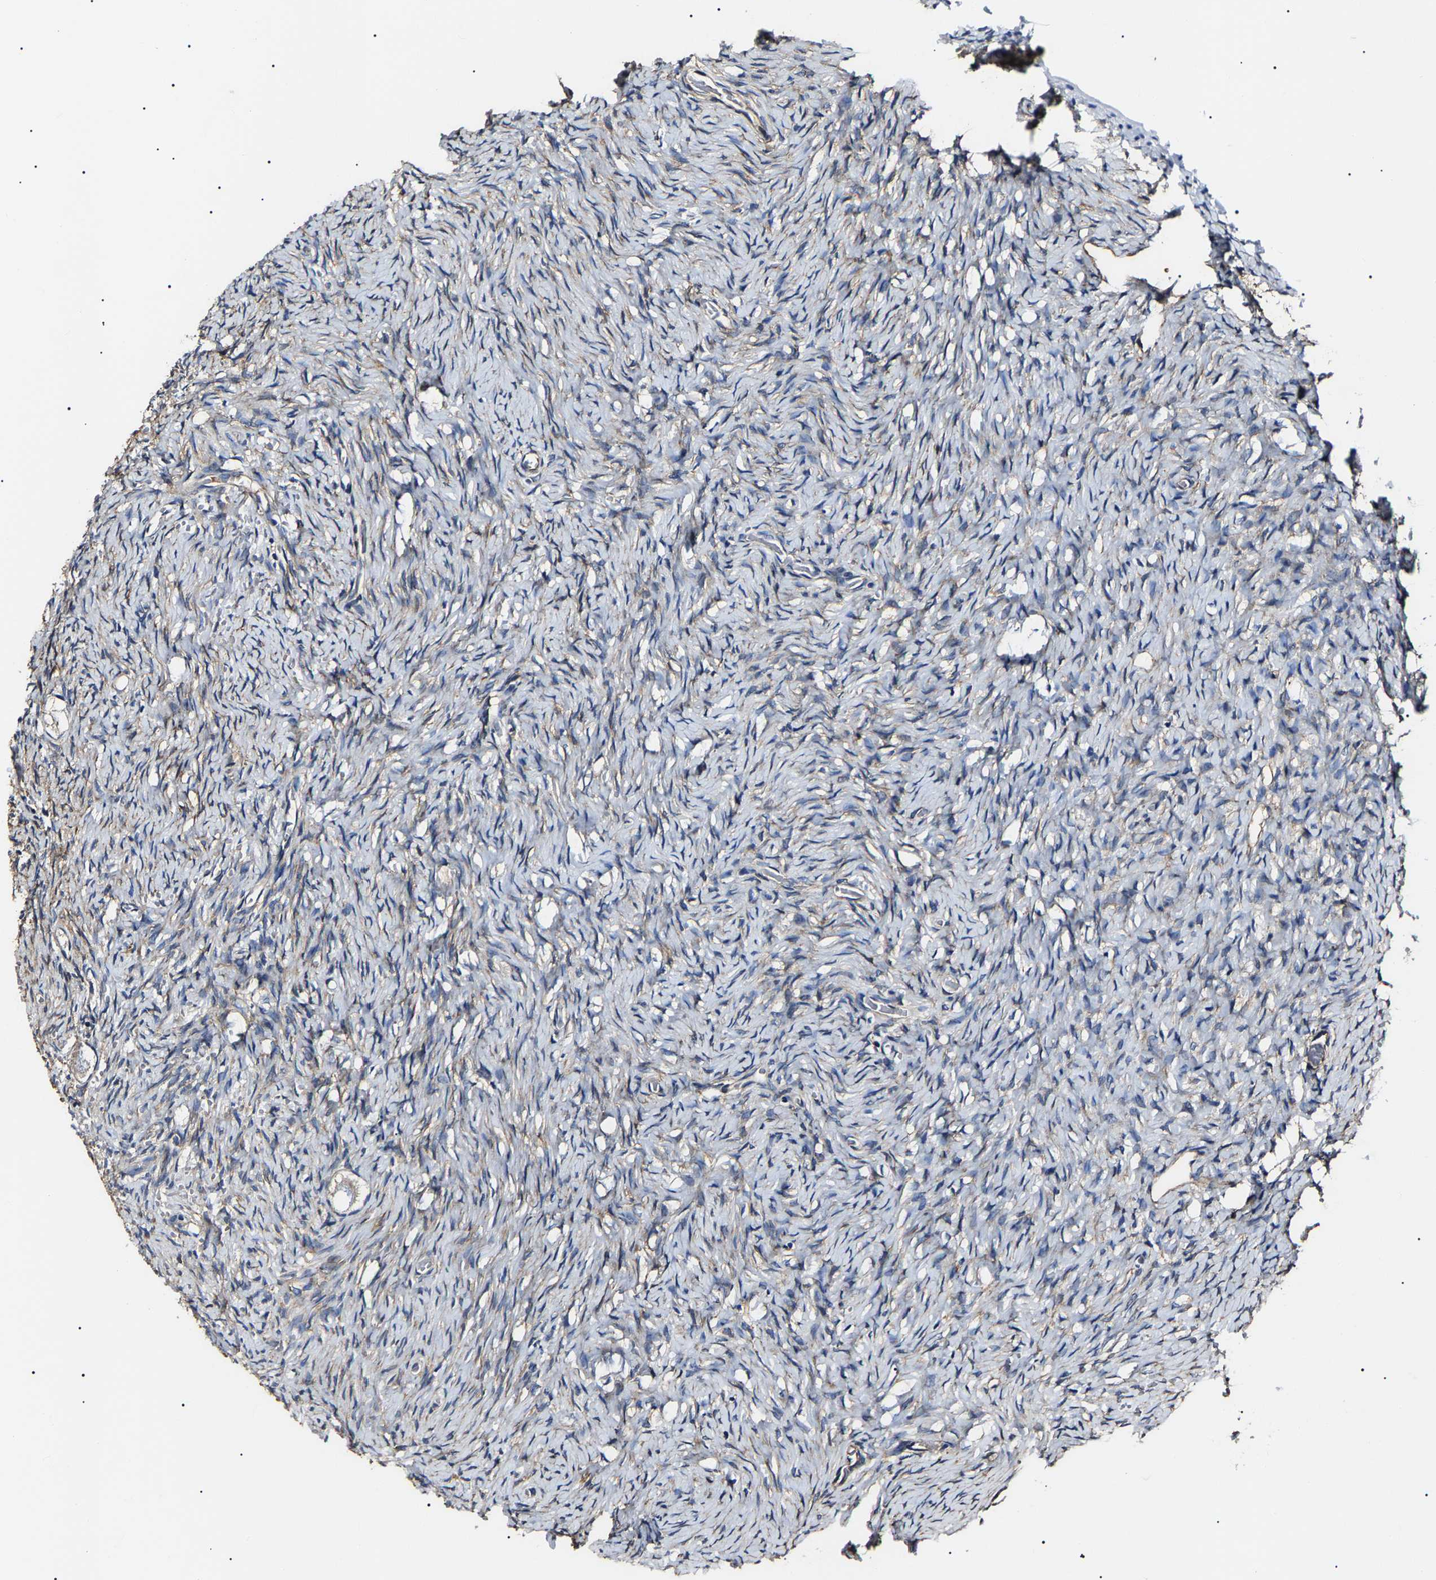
{"staining": {"intensity": "weak", "quantity": "<25%", "location": "cytoplasmic/membranous"}, "tissue": "ovary", "cell_type": "Follicle cells", "image_type": "normal", "snomed": [{"axis": "morphology", "description": "Normal tissue, NOS"}, {"axis": "topography", "description": "Ovary"}], "caption": "Immunohistochemistry photomicrograph of unremarkable ovary: ovary stained with DAB (3,3'-diaminobenzidine) demonstrates no significant protein staining in follicle cells. Nuclei are stained in blue.", "gene": "KLHL42", "patient": {"sex": "female", "age": 27}}